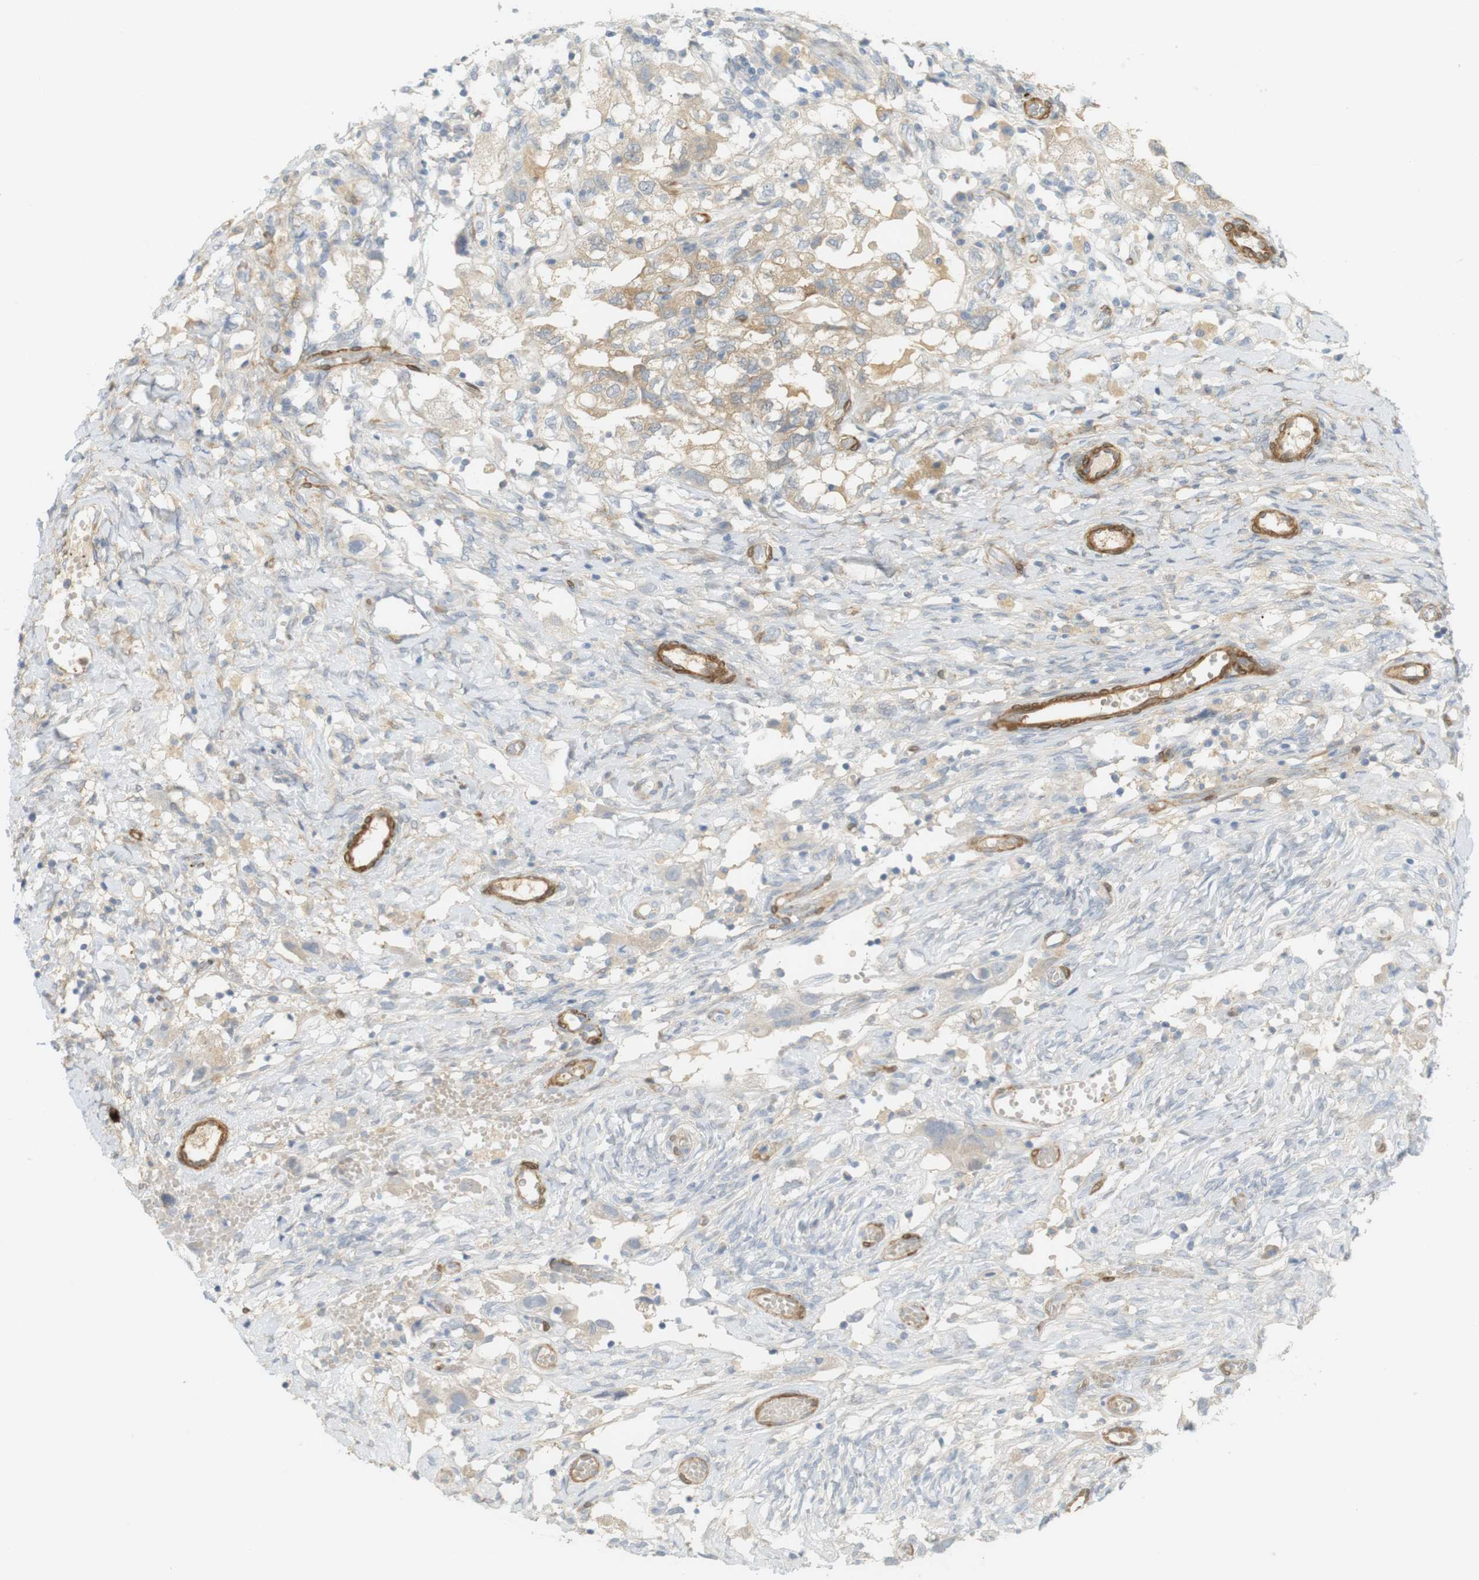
{"staining": {"intensity": "weak", "quantity": ">75%", "location": "cytoplasmic/membranous"}, "tissue": "ovarian cancer", "cell_type": "Tumor cells", "image_type": "cancer", "snomed": [{"axis": "morphology", "description": "Carcinoma, NOS"}, {"axis": "morphology", "description": "Cystadenocarcinoma, serous, NOS"}, {"axis": "topography", "description": "Ovary"}], "caption": "IHC of human carcinoma (ovarian) reveals low levels of weak cytoplasmic/membranous expression in approximately >75% of tumor cells.", "gene": "PDE3A", "patient": {"sex": "female", "age": 69}}